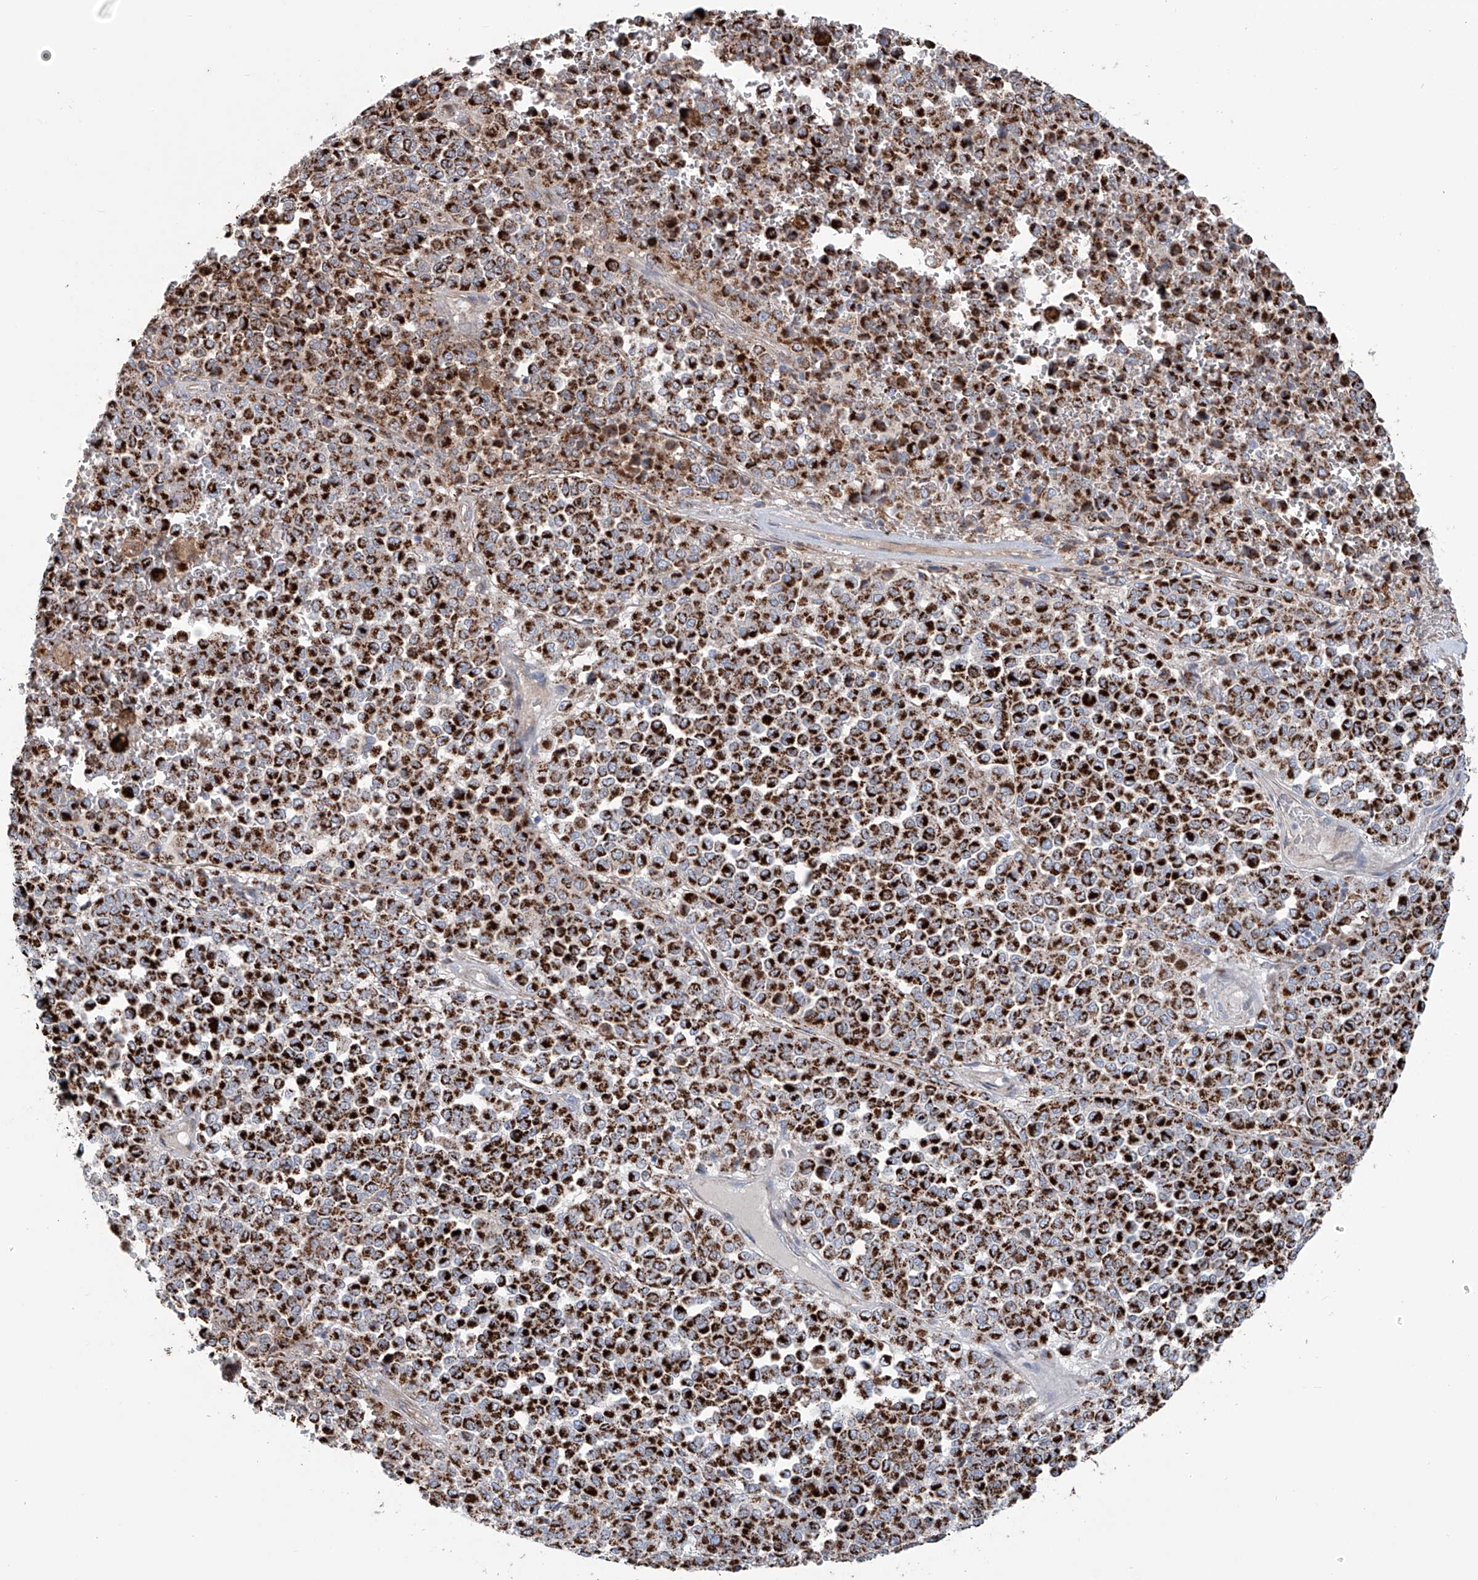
{"staining": {"intensity": "strong", "quantity": ">75%", "location": "cytoplasmic/membranous"}, "tissue": "melanoma", "cell_type": "Tumor cells", "image_type": "cancer", "snomed": [{"axis": "morphology", "description": "Malignant melanoma, Metastatic site"}, {"axis": "topography", "description": "Pancreas"}], "caption": "Protein analysis of melanoma tissue shows strong cytoplasmic/membranous positivity in approximately >75% of tumor cells.", "gene": "ALDH6A1", "patient": {"sex": "female", "age": 30}}